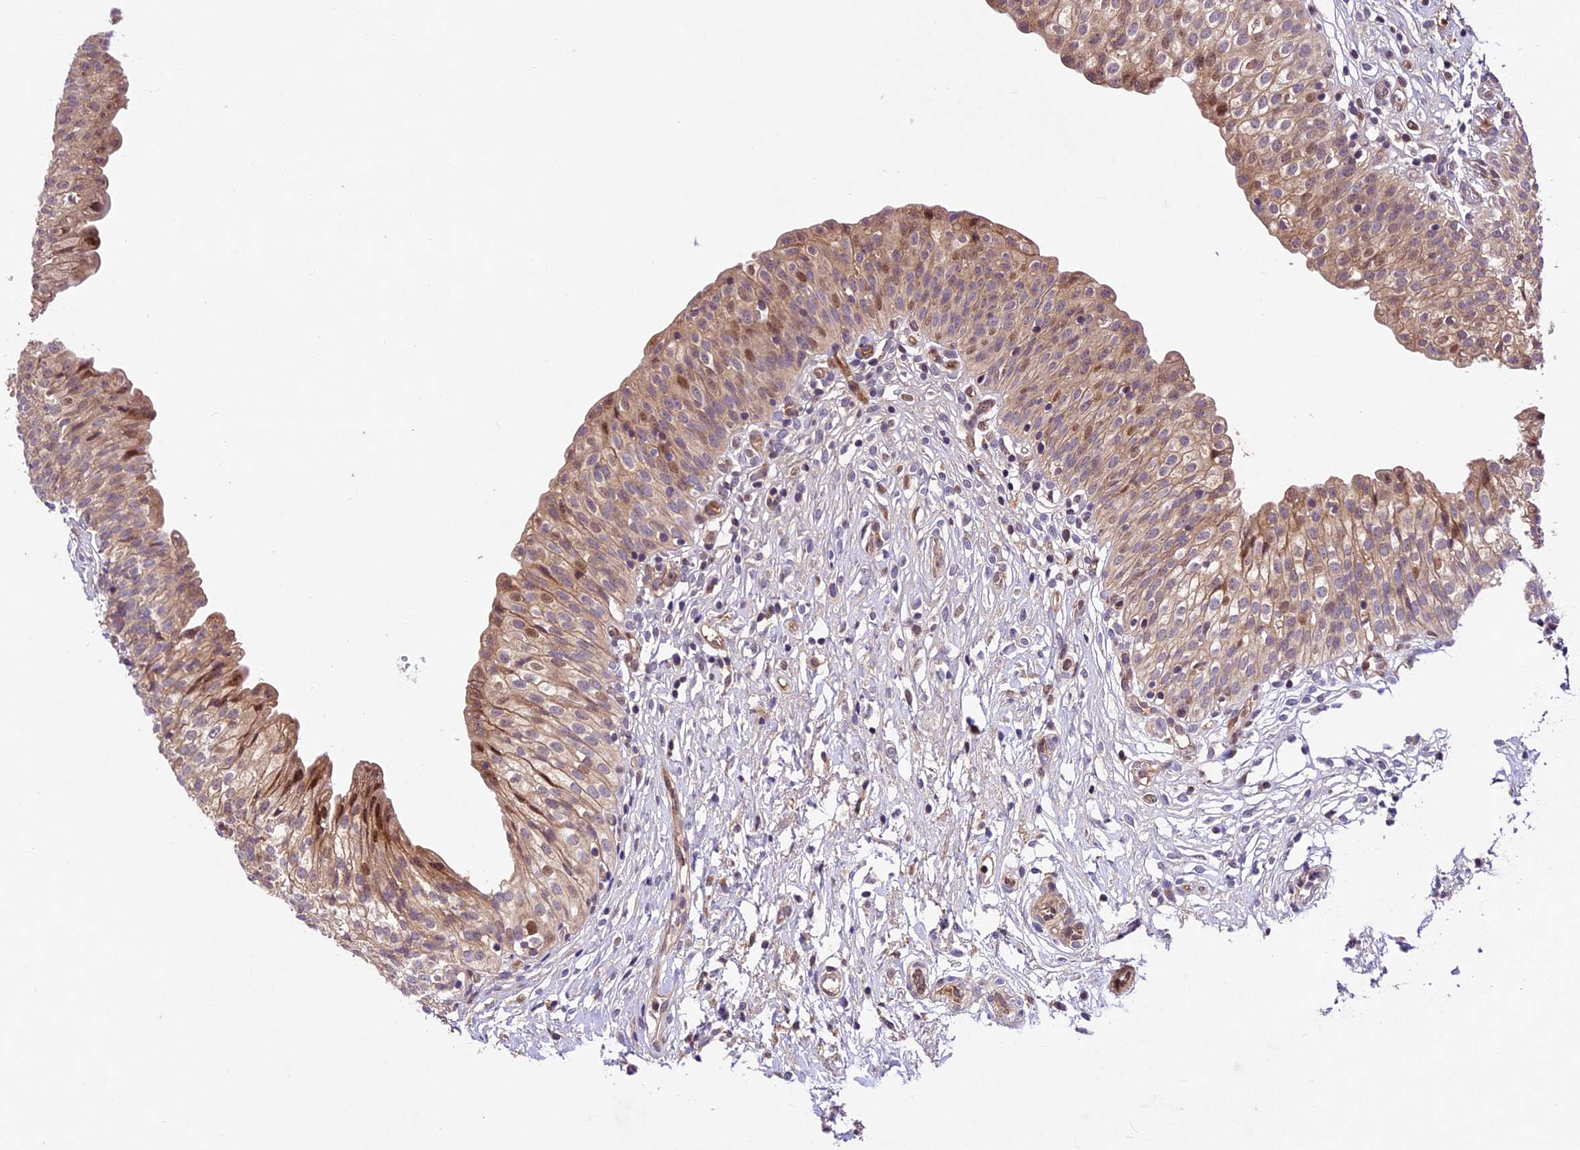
{"staining": {"intensity": "moderate", "quantity": ">75%", "location": "cytoplasmic/membranous,nuclear"}, "tissue": "urinary bladder", "cell_type": "Urothelial cells", "image_type": "normal", "snomed": [{"axis": "morphology", "description": "Normal tissue, NOS"}, {"axis": "topography", "description": "Urinary bladder"}], "caption": "This photomicrograph reveals immunohistochemistry (IHC) staining of unremarkable human urinary bladder, with medium moderate cytoplasmic/membranous,nuclear positivity in approximately >75% of urothelial cells.", "gene": "CCSER1", "patient": {"sex": "male", "age": 55}}